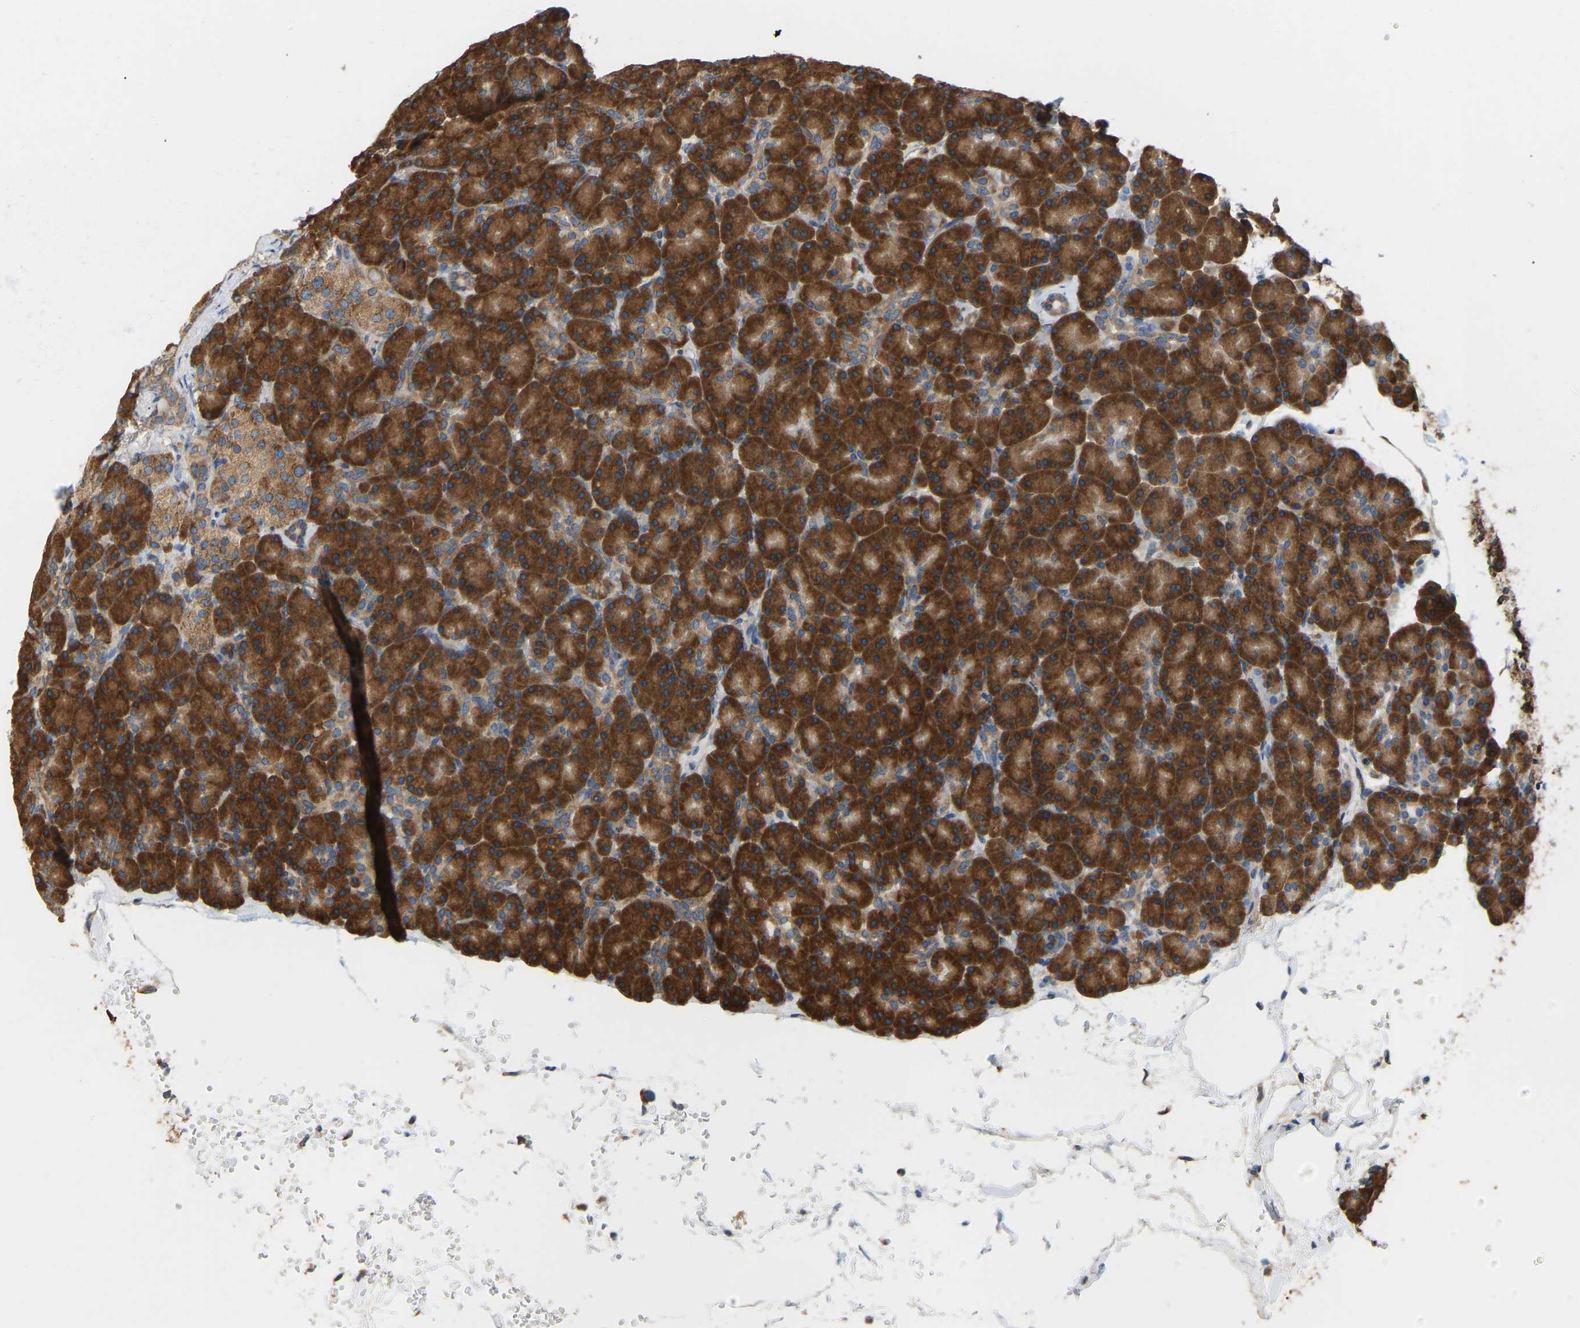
{"staining": {"intensity": "strong", "quantity": ">75%", "location": "cytoplasmic/membranous"}, "tissue": "pancreas", "cell_type": "Exocrine glandular cells", "image_type": "normal", "snomed": [{"axis": "morphology", "description": "Normal tissue, NOS"}, {"axis": "topography", "description": "Pancreas"}], "caption": "A high amount of strong cytoplasmic/membranous staining is seen in approximately >75% of exocrine glandular cells in unremarkable pancreas.", "gene": "RPS6KB2", "patient": {"sex": "female", "age": 43}}